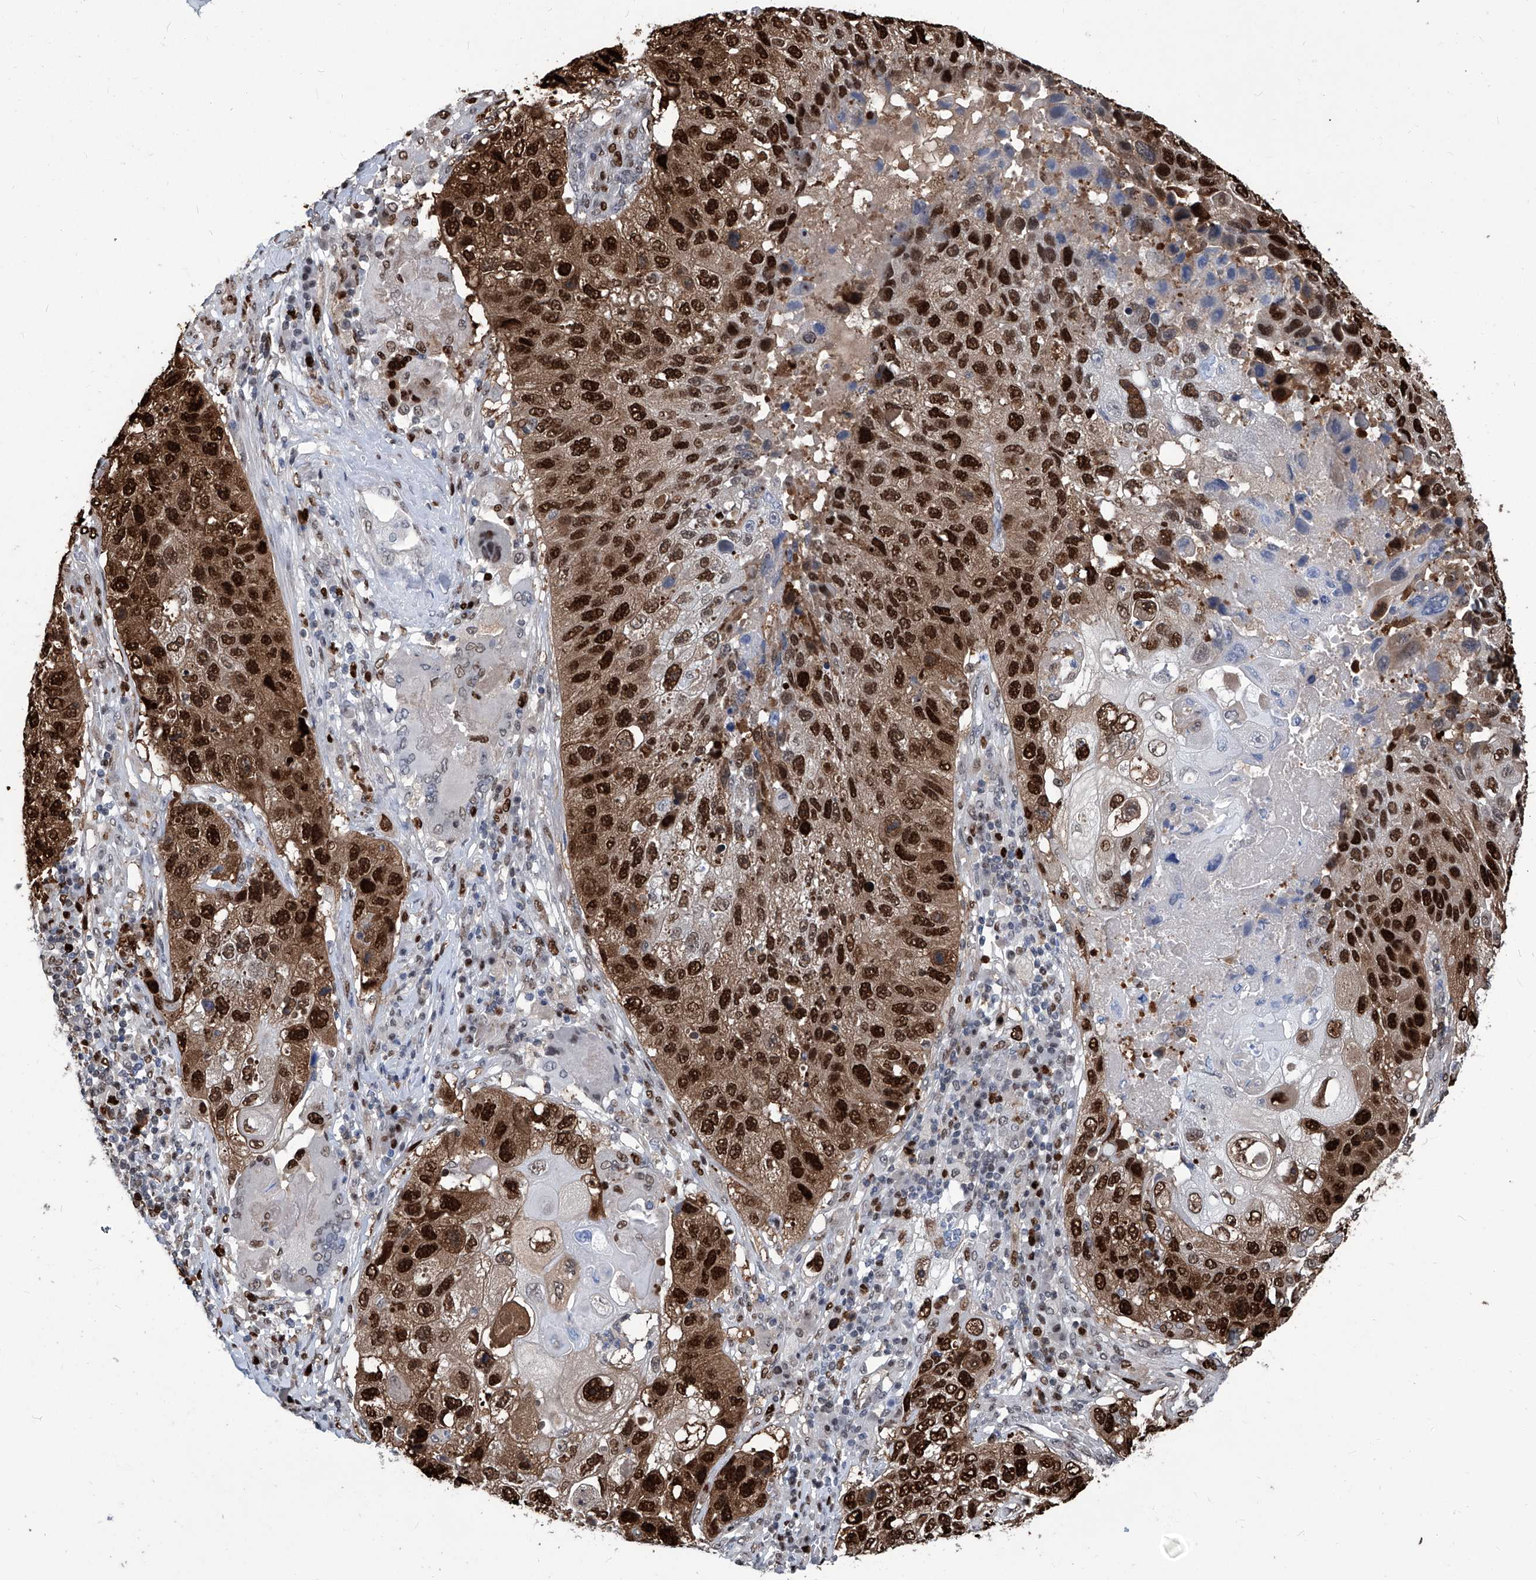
{"staining": {"intensity": "strong", "quantity": ">75%", "location": "cytoplasmic/membranous,nuclear"}, "tissue": "lung cancer", "cell_type": "Tumor cells", "image_type": "cancer", "snomed": [{"axis": "morphology", "description": "Squamous cell carcinoma, NOS"}, {"axis": "topography", "description": "Lung"}], "caption": "DAB immunohistochemical staining of human squamous cell carcinoma (lung) displays strong cytoplasmic/membranous and nuclear protein staining in about >75% of tumor cells.", "gene": "PCNA", "patient": {"sex": "male", "age": 61}}